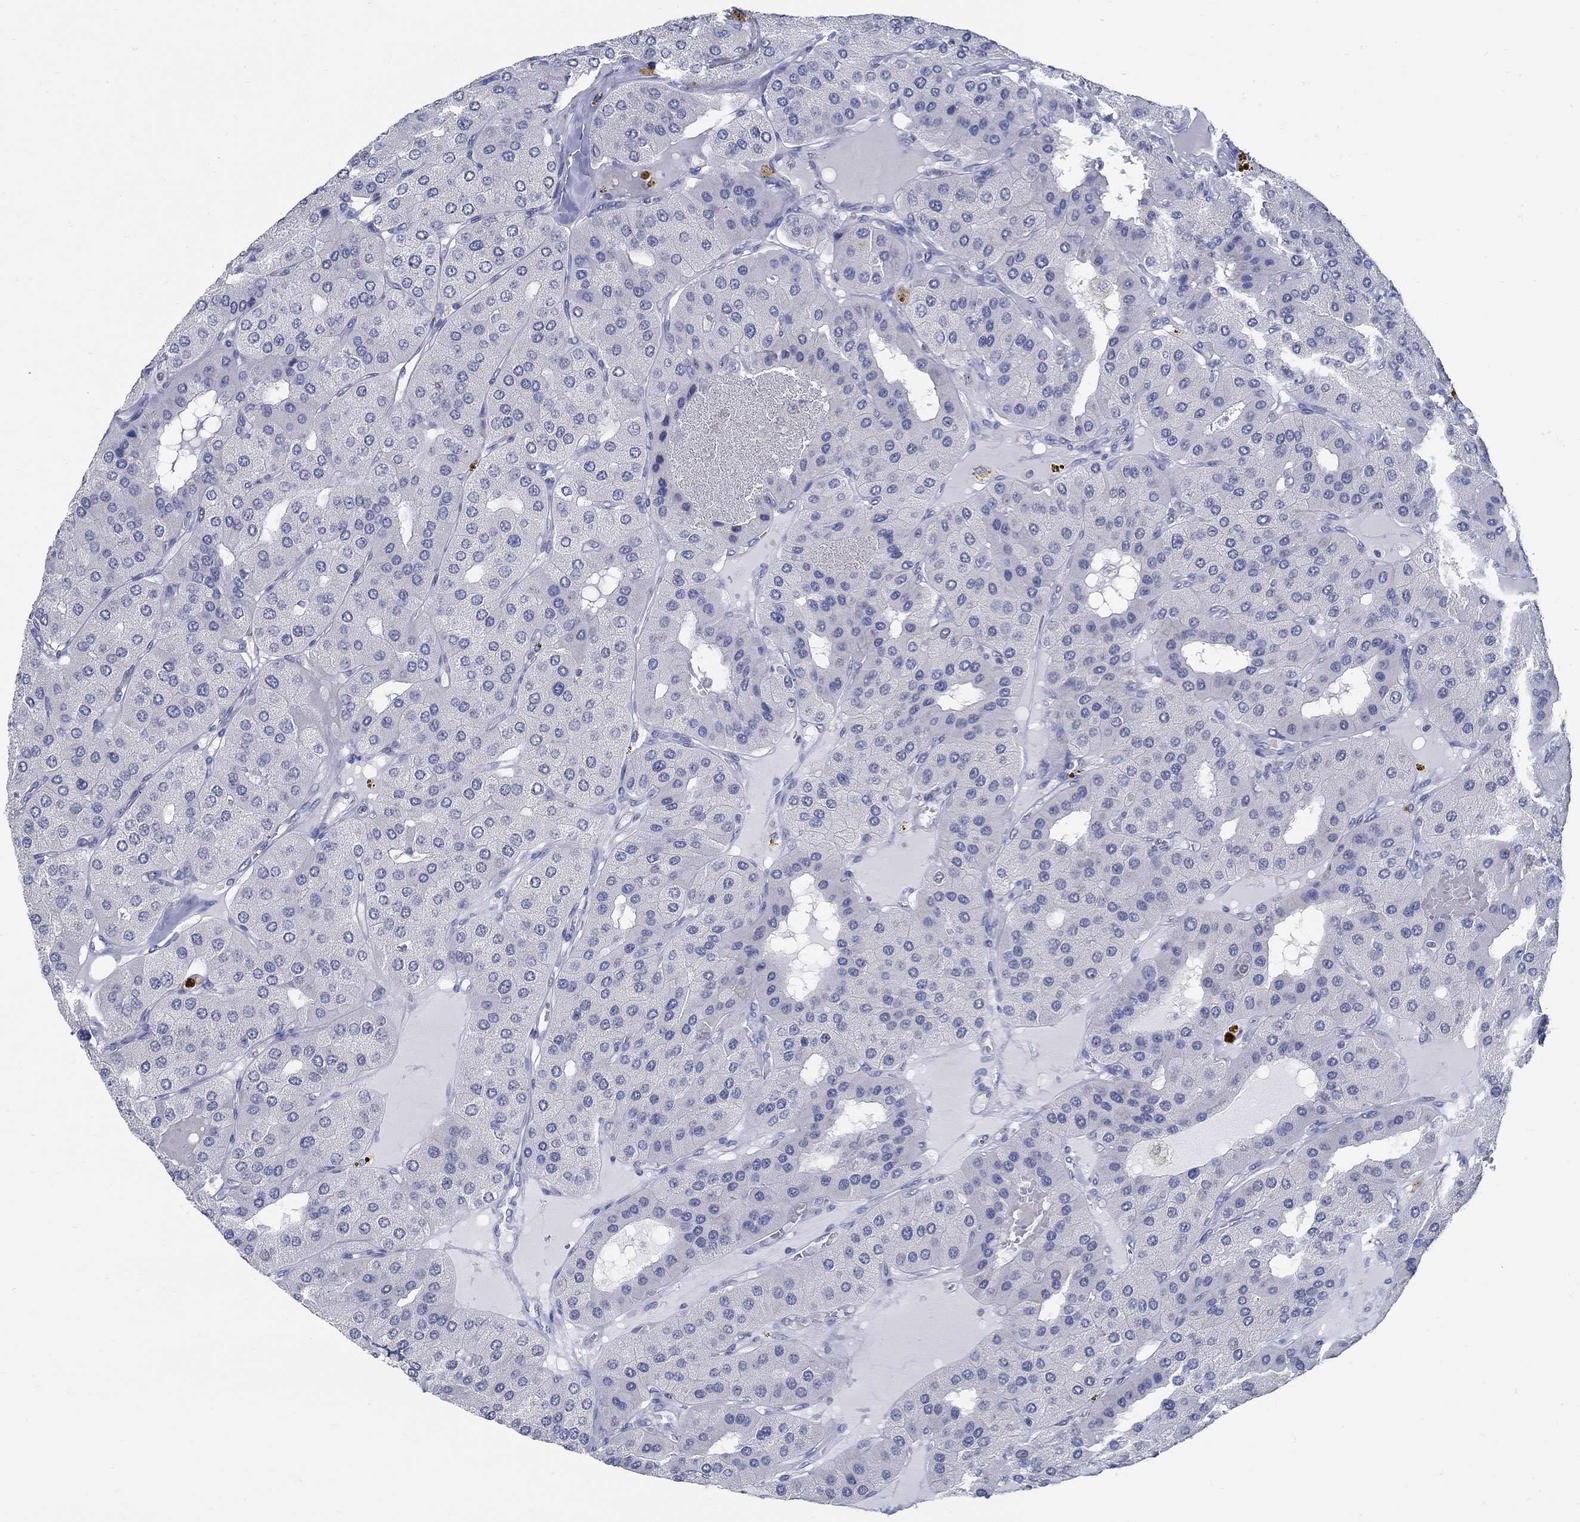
{"staining": {"intensity": "negative", "quantity": "none", "location": "none"}, "tissue": "parathyroid gland", "cell_type": "Glandular cells", "image_type": "normal", "snomed": [{"axis": "morphology", "description": "Normal tissue, NOS"}, {"axis": "morphology", "description": "Adenoma, NOS"}, {"axis": "topography", "description": "Parathyroid gland"}], "caption": "A micrograph of human parathyroid gland is negative for staining in glandular cells. The staining is performed using DAB brown chromogen with nuclei counter-stained in using hematoxylin.", "gene": "PCDH11X", "patient": {"sex": "female", "age": 86}}